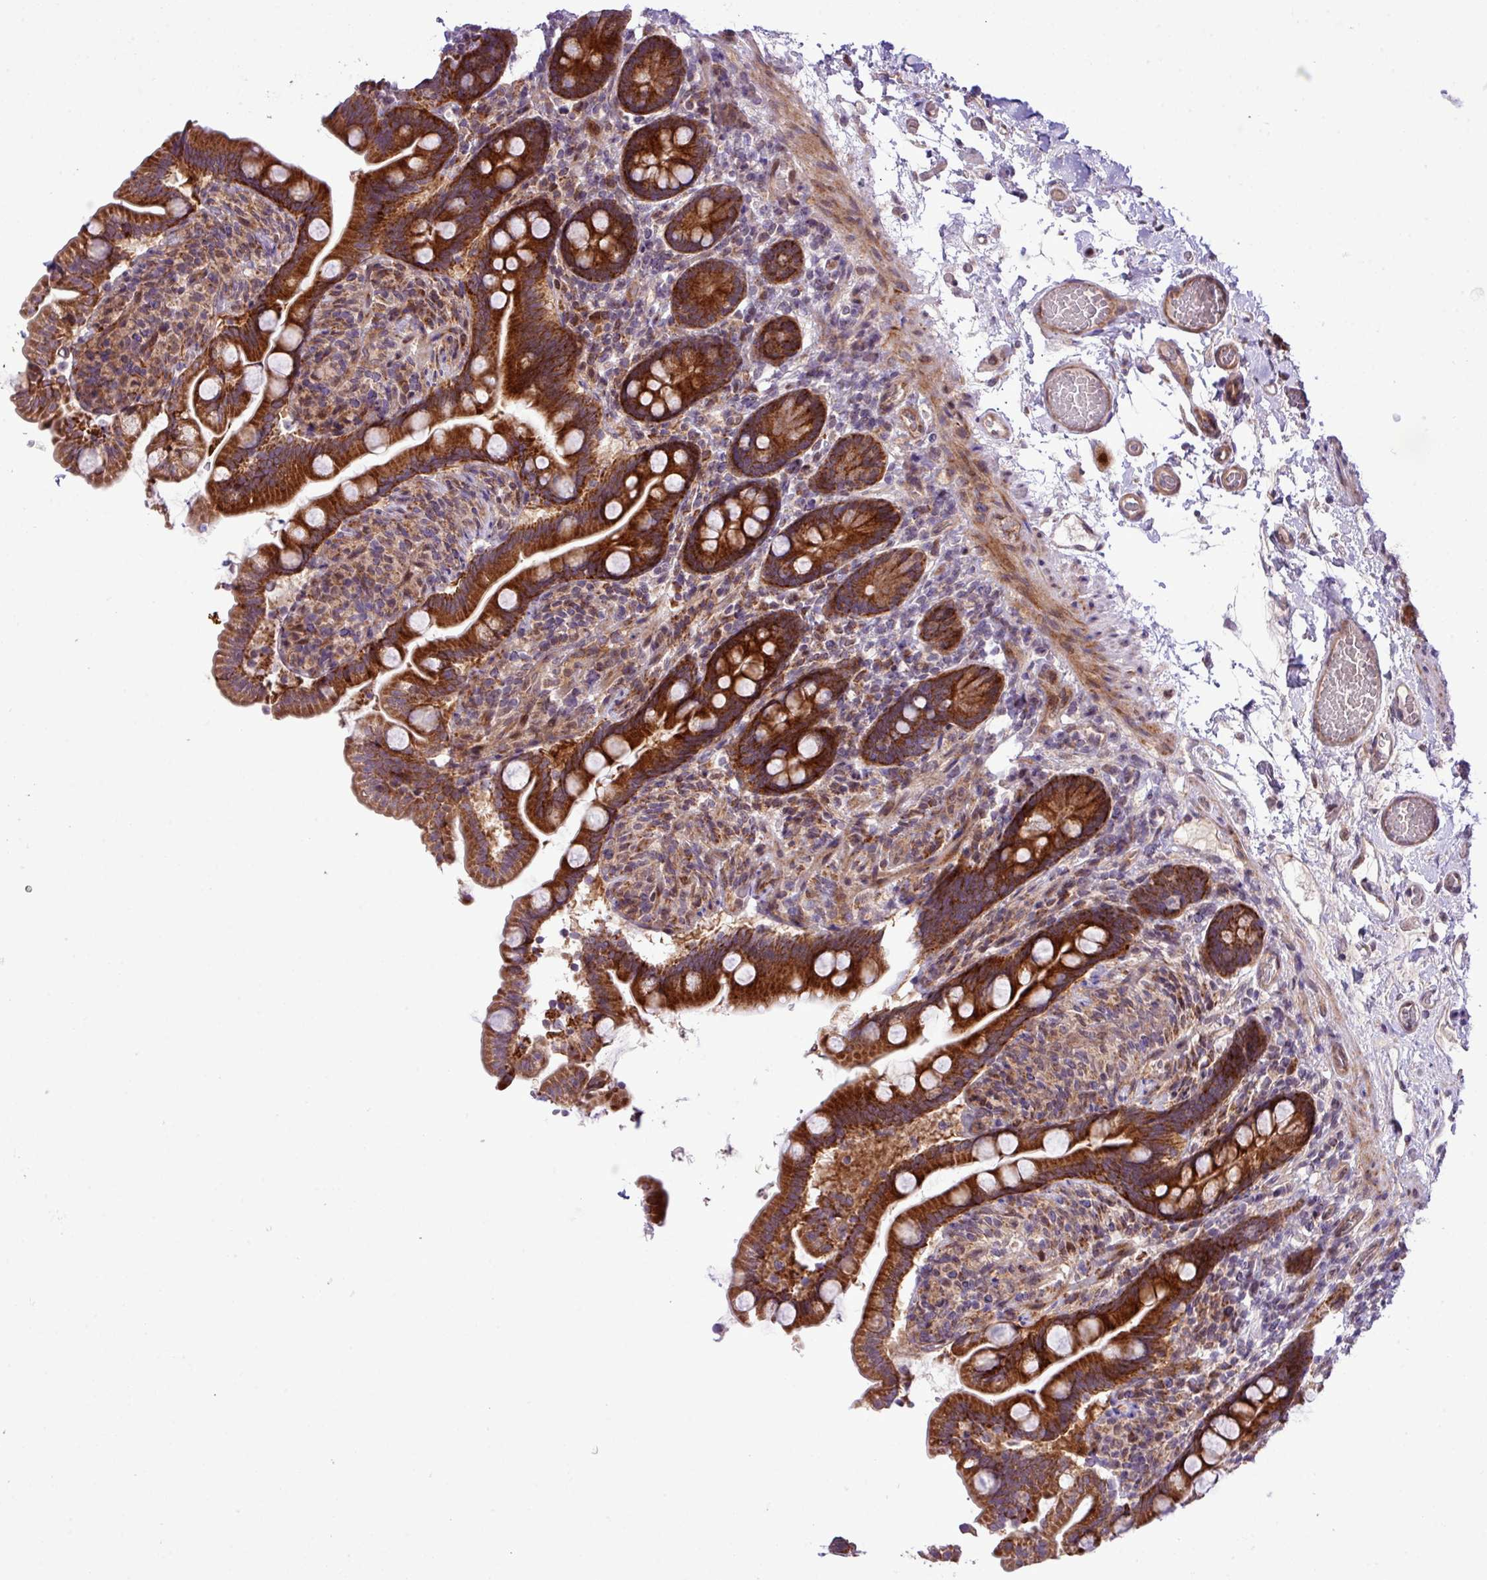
{"staining": {"intensity": "strong", "quantity": ">75%", "location": "cytoplasmic/membranous"}, "tissue": "small intestine", "cell_type": "Glandular cells", "image_type": "normal", "snomed": [{"axis": "morphology", "description": "Normal tissue, NOS"}, {"axis": "topography", "description": "Small intestine"}], "caption": "Protein expression analysis of unremarkable human small intestine reveals strong cytoplasmic/membranous expression in about >75% of glandular cells. The staining is performed using DAB brown chromogen to label protein expression. The nuclei are counter-stained blue using hematoxylin.", "gene": "B3GNT9", "patient": {"sex": "female", "age": 64}}